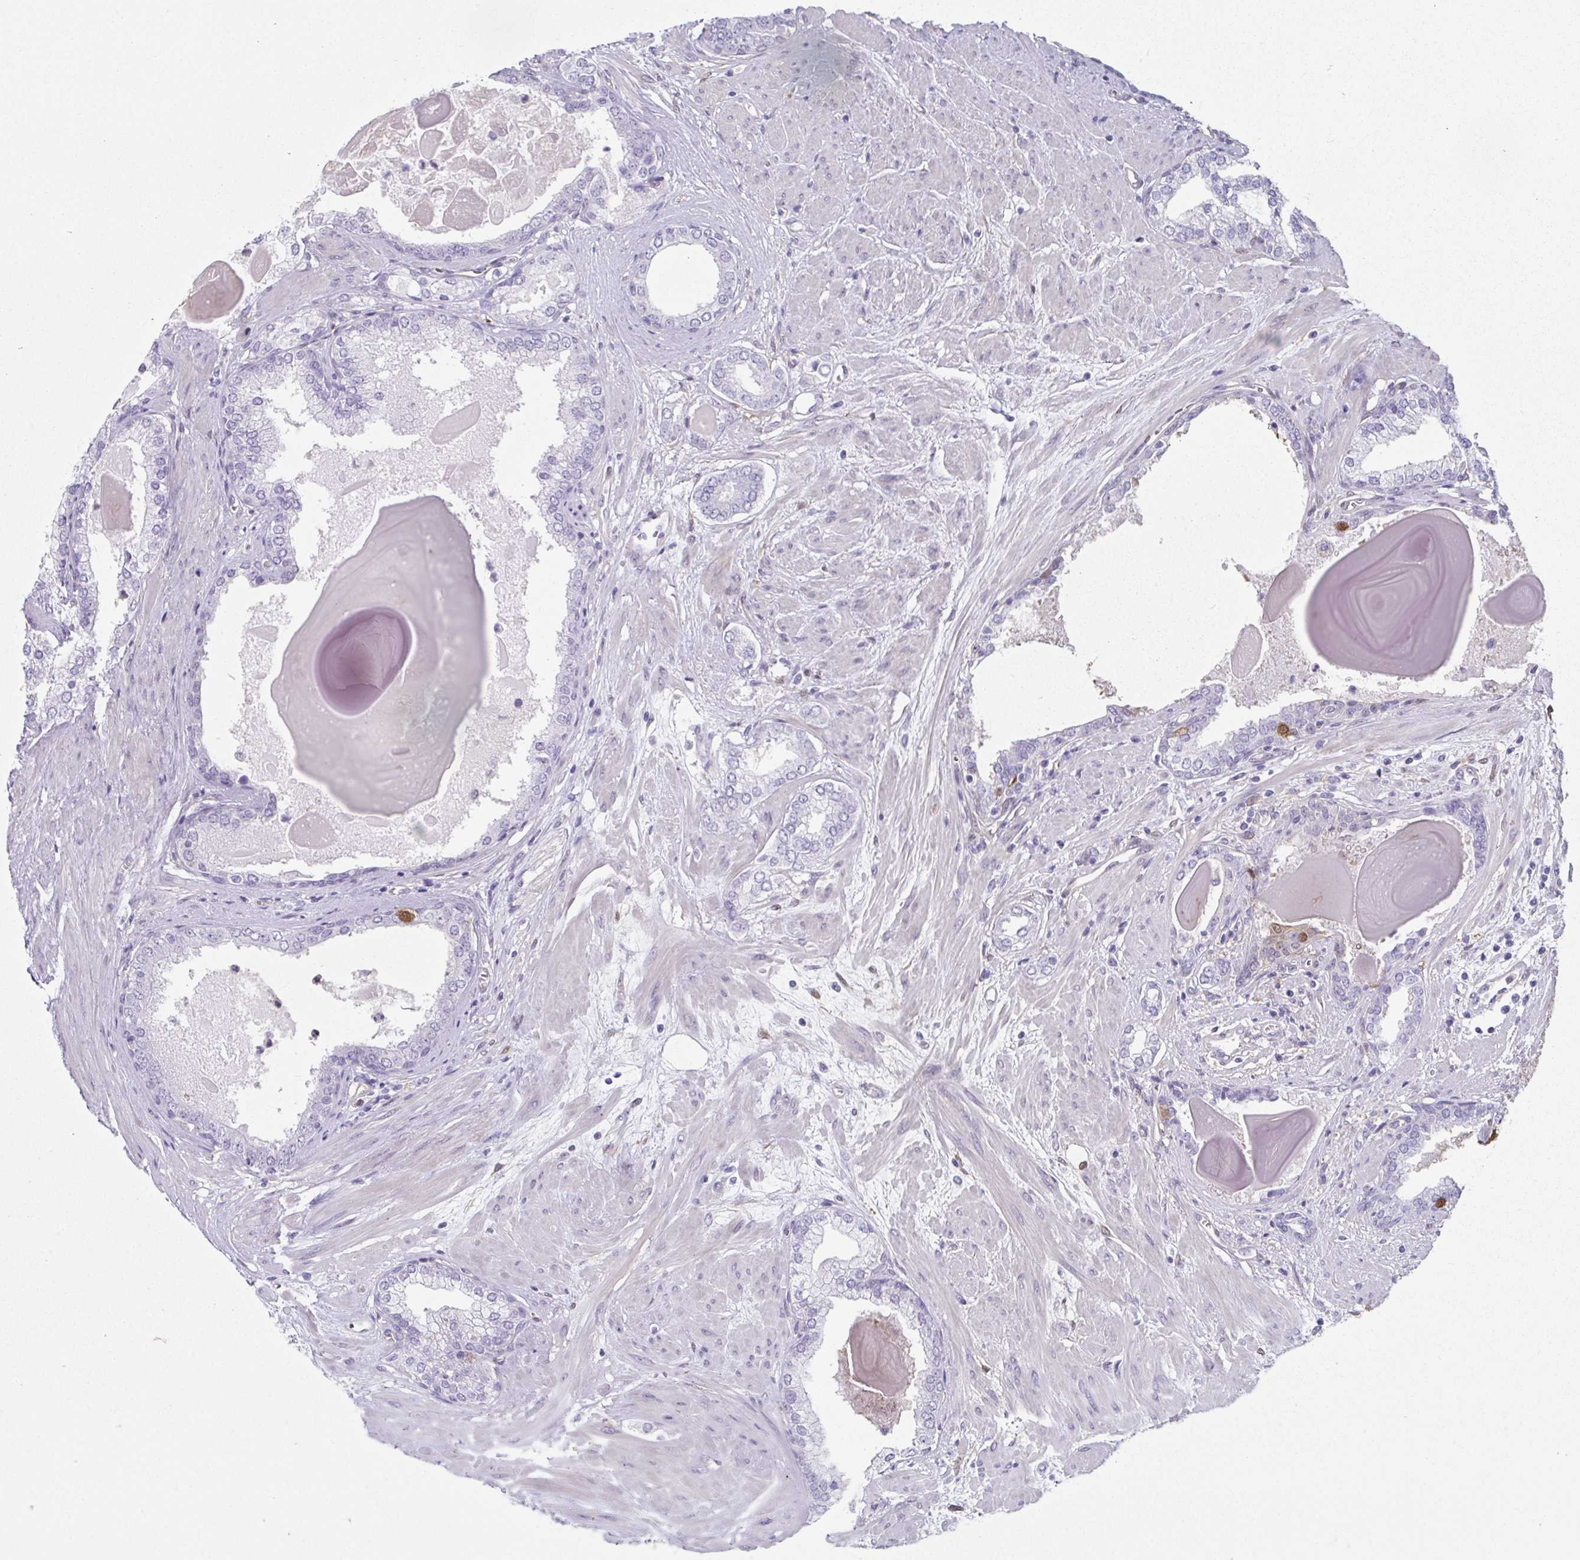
{"staining": {"intensity": "negative", "quantity": "none", "location": "none"}, "tissue": "prostate cancer", "cell_type": "Tumor cells", "image_type": "cancer", "snomed": [{"axis": "morphology", "description": "Adenocarcinoma, Low grade"}, {"axis": "topography", "description": "Prostate"}], "caption": "A micrograph of human low-grade adenocarcinoma (prostate) is negative for staining in tumor cells.", "gene": "RBP1", "patient": {"sex": "male", "age": 64}}